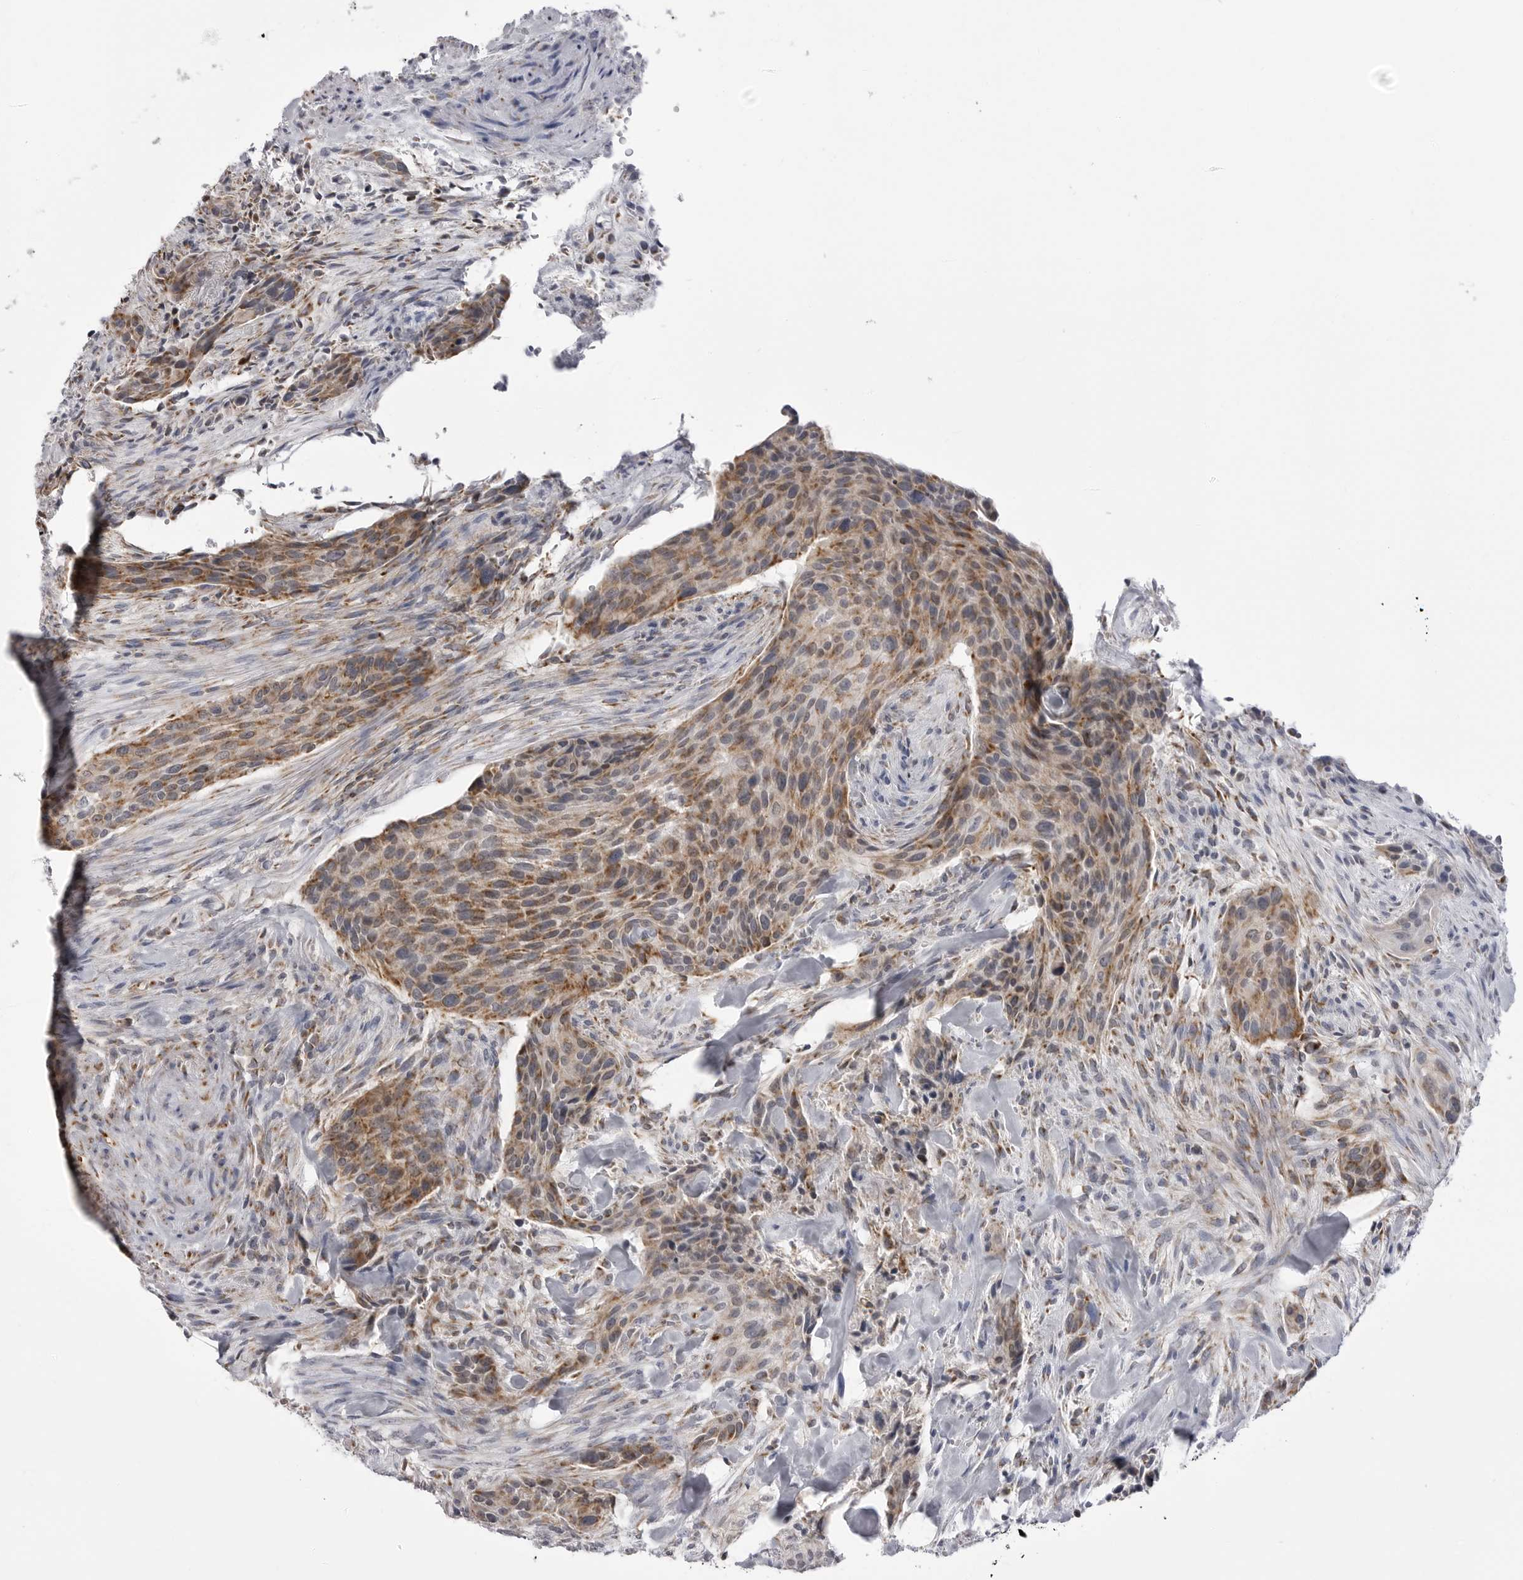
{"staining": {"intensity": "moderate", "quantity": ">75%", "location": "cytoplasmic/membranous"}, "tissue": "urothelial cancer", "cell_type": "Tumor cells", "image_type": "cancer", "snomed": [{"axis": "morphology", "description": "Urothelial carcinoma, High grade"}, {"axis": "topography", "description": "Urinary bladder"}], "caption": "A high-resolution image shows immunohistochemistry staining of urothelial cancer, which exhibits moderate cytoplasmic/membranous staining in about >75% of tumor cells.", "gene": "FH", "patient": {"sex": "male", "age": 35}}